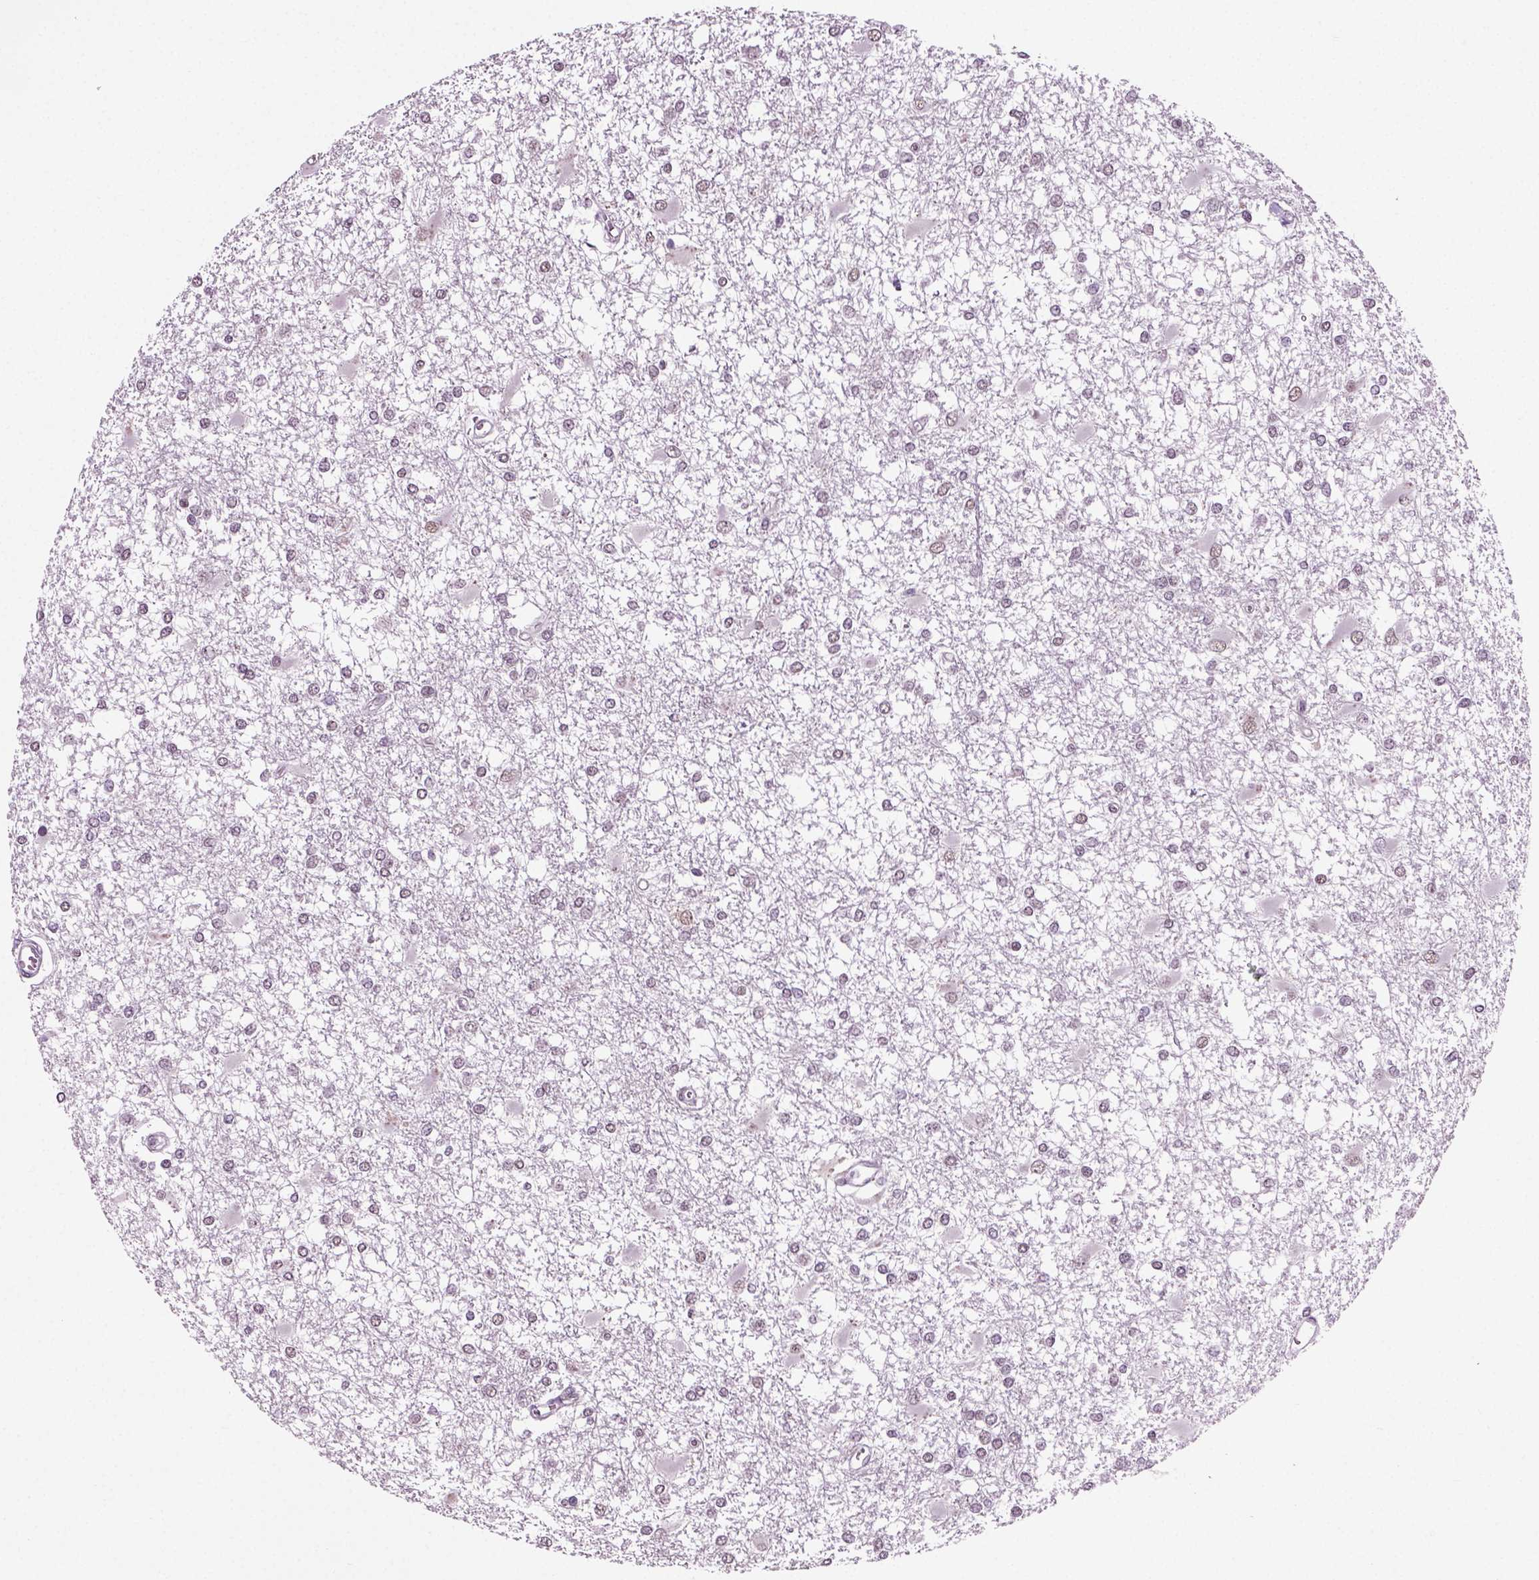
{"staining": {"intensity": "weak", "quantity": "<25%", "location": "nuclear"}, "tissue": "glioma", "cell_type": "Tumor cells", "image_type": "cancer", "snomed": [{"axis": "morphology", "description": "Glioma, malignant, High grade"}, {"axis": "topography", "description": "Cerebral cortex"}], "caption": "Image shows no significant protein positivity in tumor cells of glioma. (DAB immunohistochemistry (IHC), high magnification).", "gene": "RCOR3", "patient": {"sex": "male", "age": 79}}